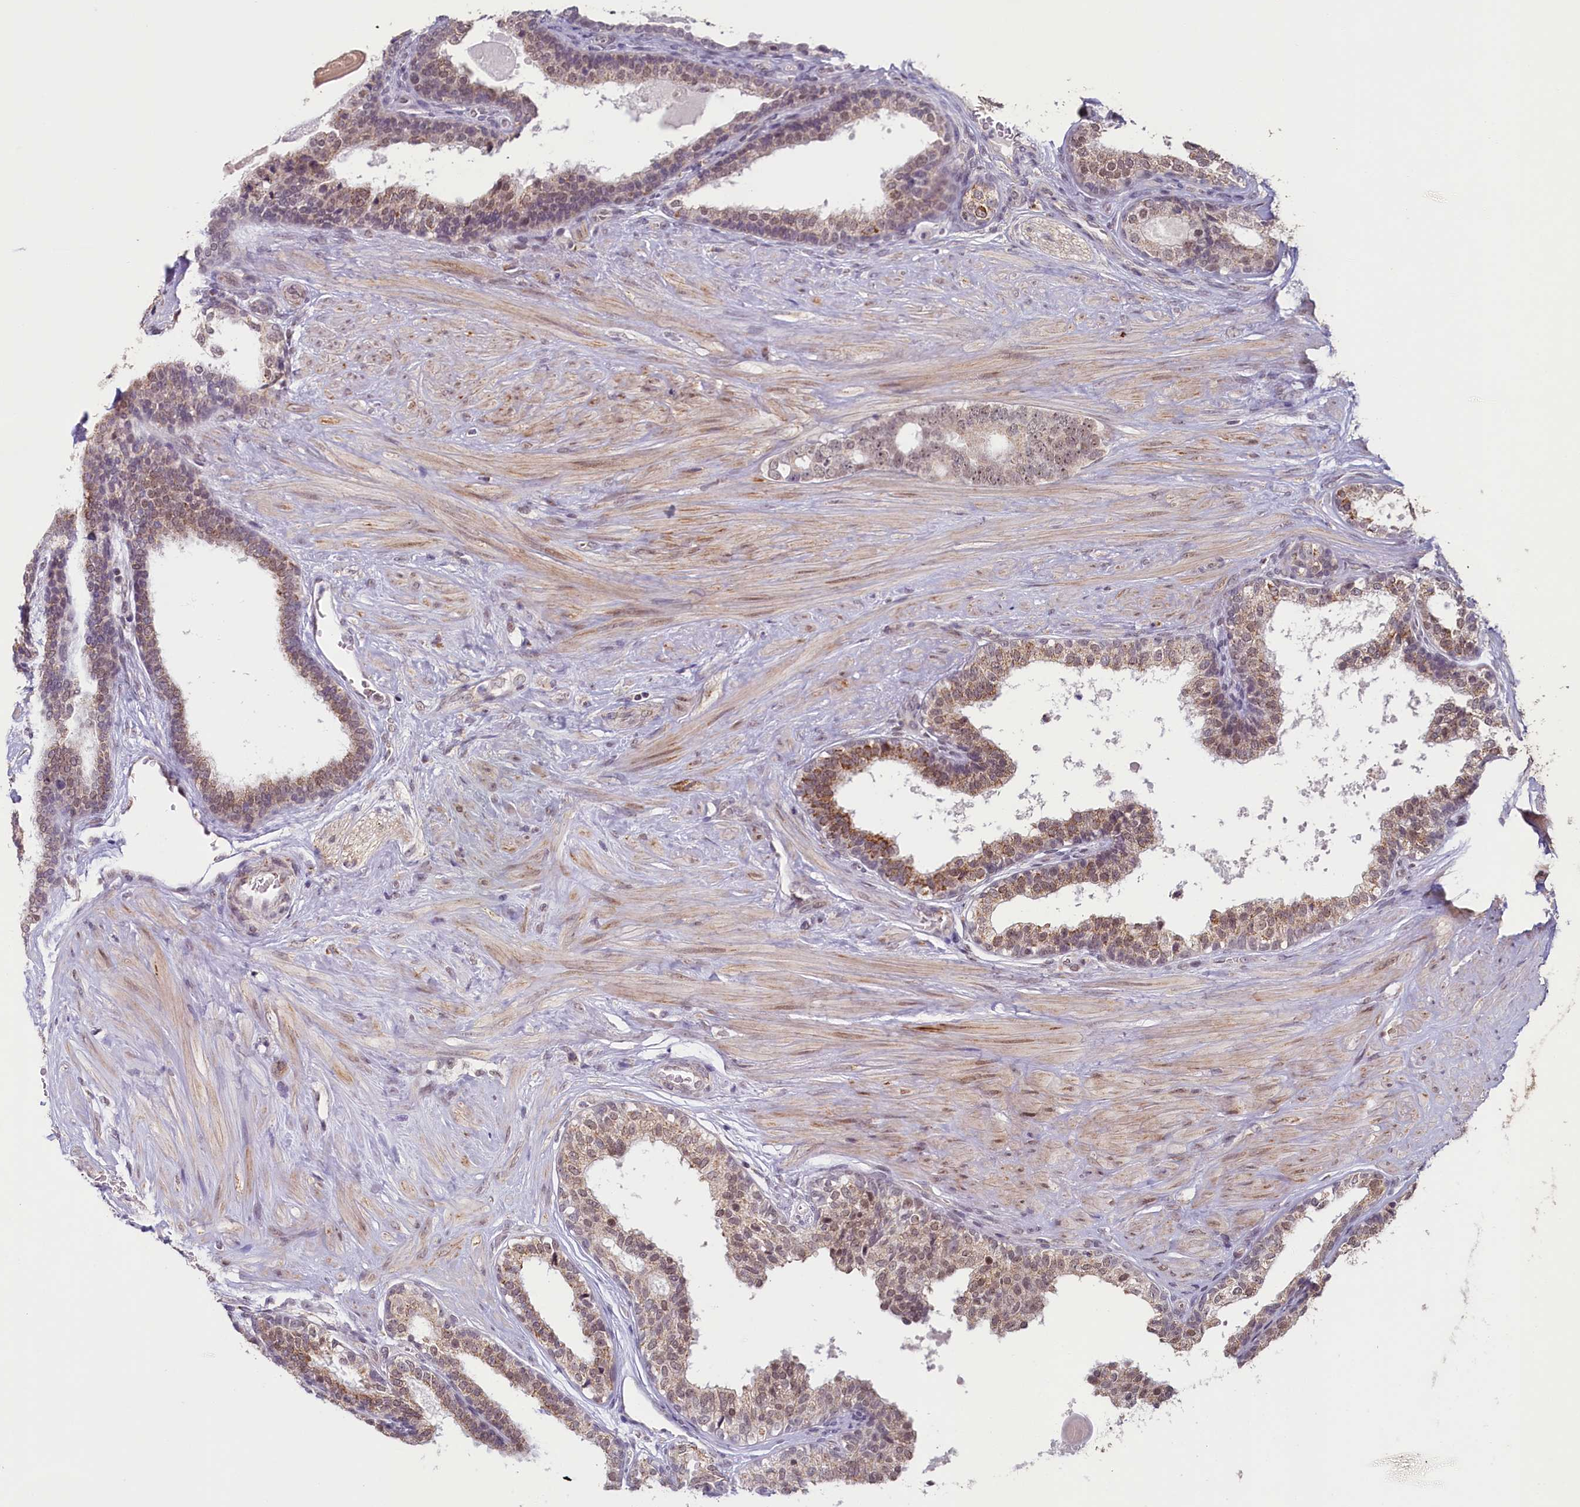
{"staining": {"intensity": "moderate", "quantity": ">75%", "location": "cytoplasmic/membranous,nuclear"}, "tissue": "prostate cancer", "cell_type": "Tumor cells", "image_type": "cancer", "snomed": [{"axis": "morphology", "description": "Adenocarcinoma, High grade"}, {"axis": "topography", "description": "Prostate"}], "caption": "Protein staining of adenocarcinoma (high-grade) (prostate) tissue displays moderate cytoplasmic/membranous and nuclear expression in approximately >75% of tumor cells.", "gene": "PDE6D", "patient": {"sex": "male", "age": 56}}